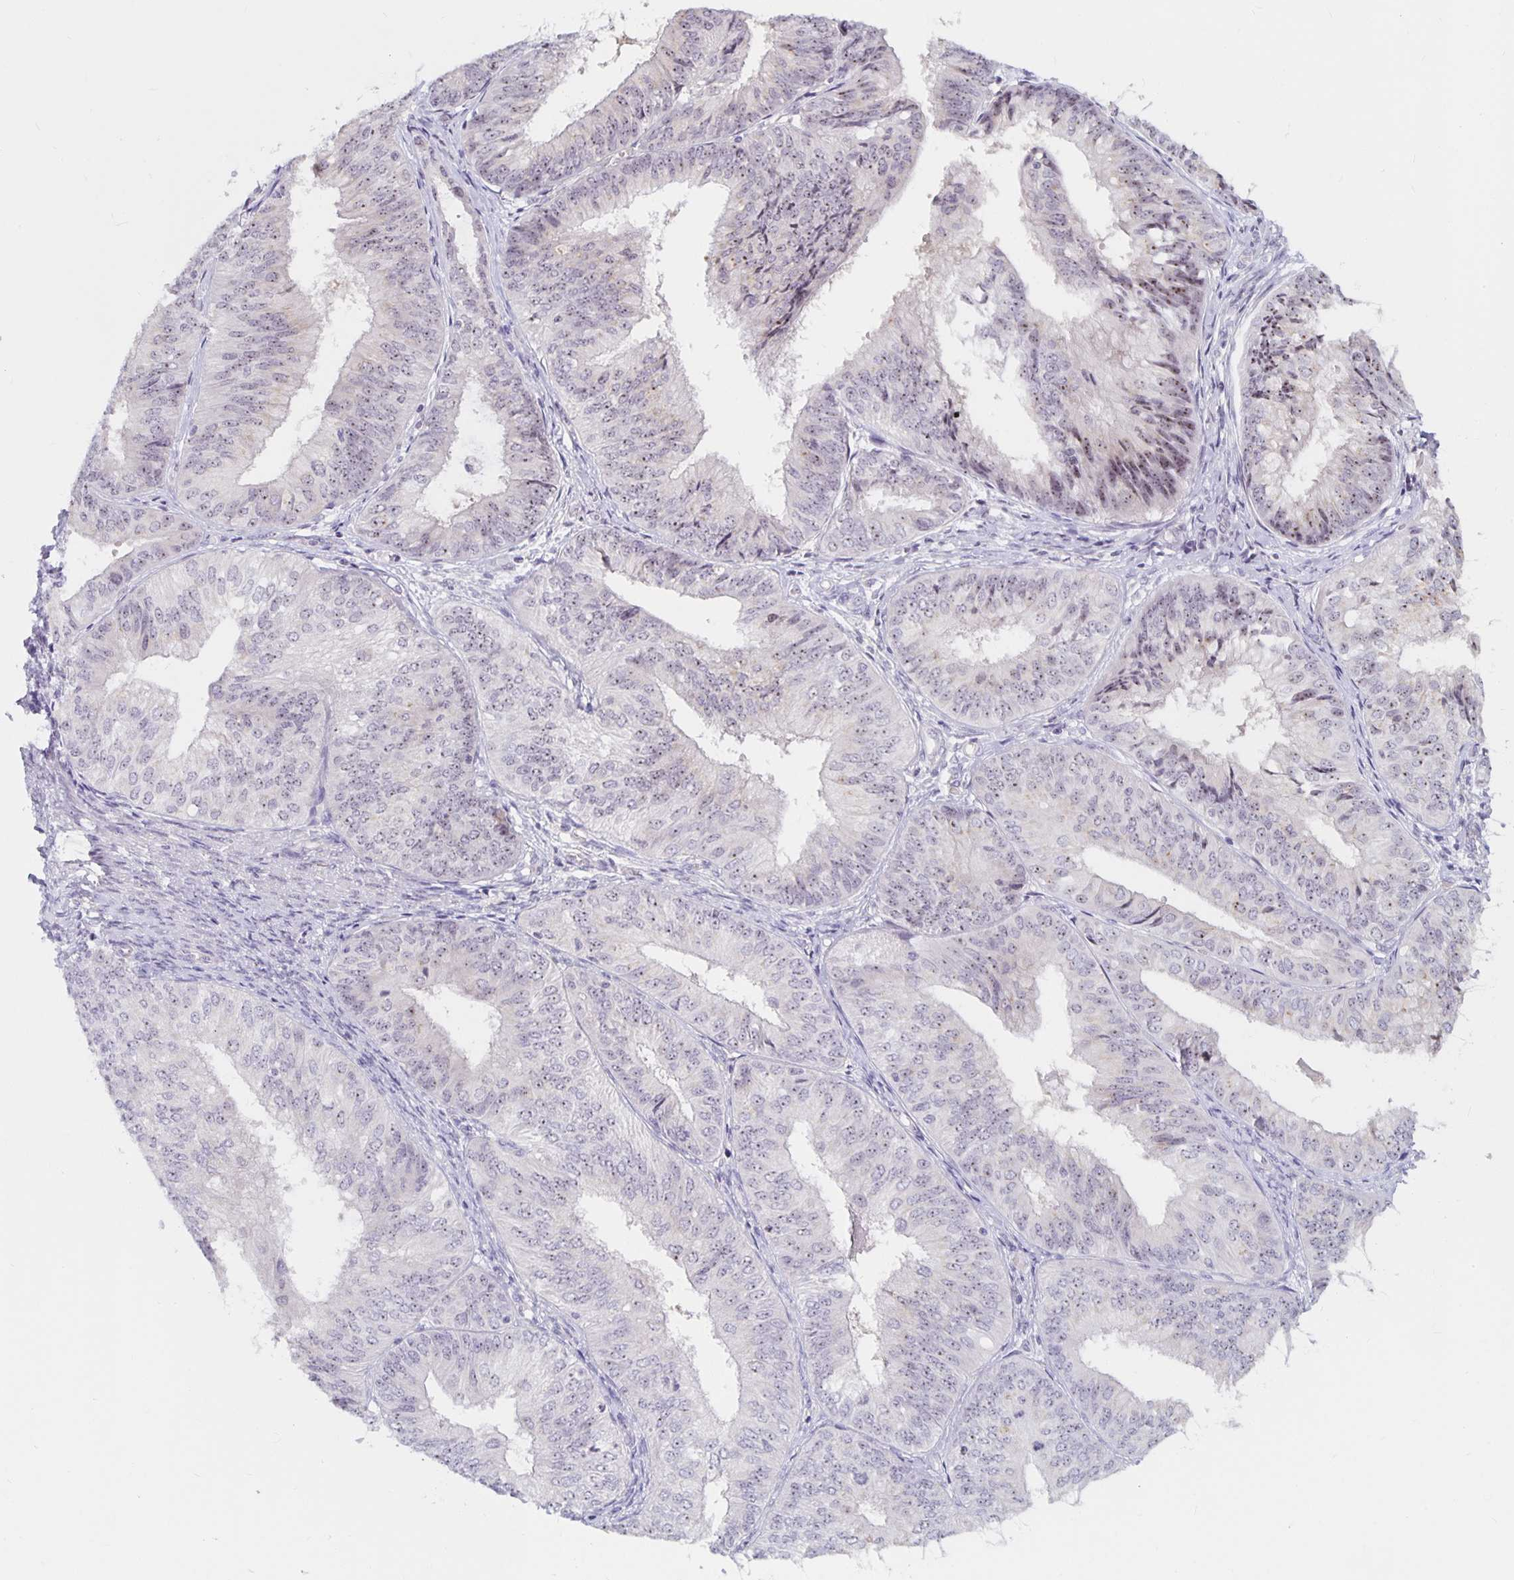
{"staining": {"intensity": "moderate", "quantity": "<25%", "location": "nuclear"}, "tissue": "endometrial cancer", "cell_type": "Tumor cells", "image_type": "cancer", "snomed": [{"axis": "morphology", "description": "Adenocarcinoma, NOS"}, {"axis": "topography", "description": "Endometrium"}], "caption": "Moderate nuclear protein positivity is appreciated in about <25% of tumor cells in endometrial cancer (adenocarcinoma).", "gene": "NUP85", "patient": {"sex": "female", "age": 58}}